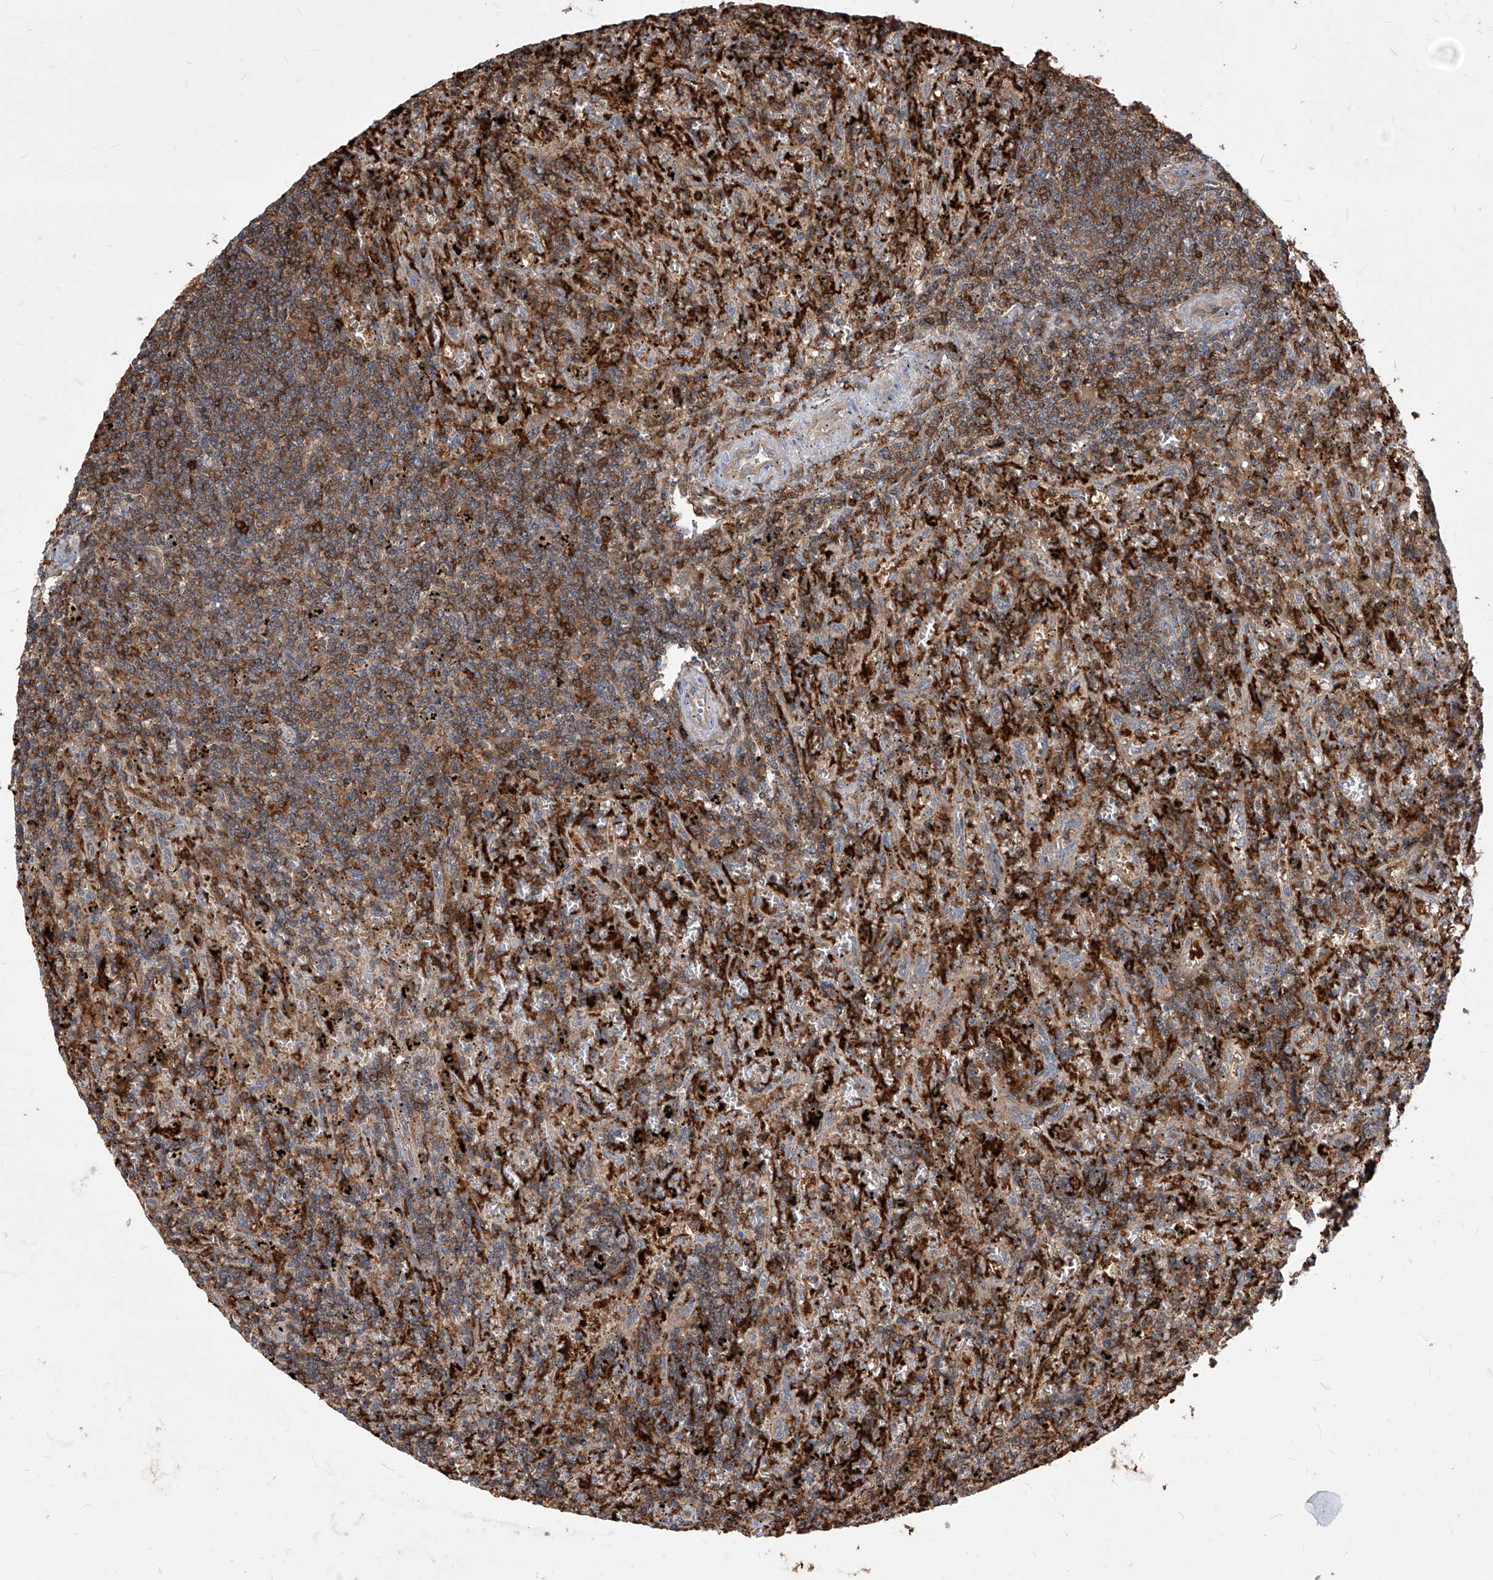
{"staining": {"intensity": "moderate", "quantity": "25%-75%", "location": "cytoplasmic/membranous,nuclear"}, "tissue": "lymphoma", "cell_type": "Tumor cells", "image_type": "cancer", "snomed": [{"axis": "morphology", "description": "Malignant lymphoma, non-Hodgkin's type, Low grade"}, {"axis": "topography", "description": "Spleen"}], "caption": "The immunohistochemical stain shows moderate cytoplasmic/membranous and nuclear staining in tumor cells of lymphoma tissue. The protein is stained brown, and the nuclei are stained in blue (DAB (3,3'-diaminobenzidine) IHC with brightfield microscopy, high magnification).", "gene": "ABRACL", "patient": {"sex": "male", "age": 76}}